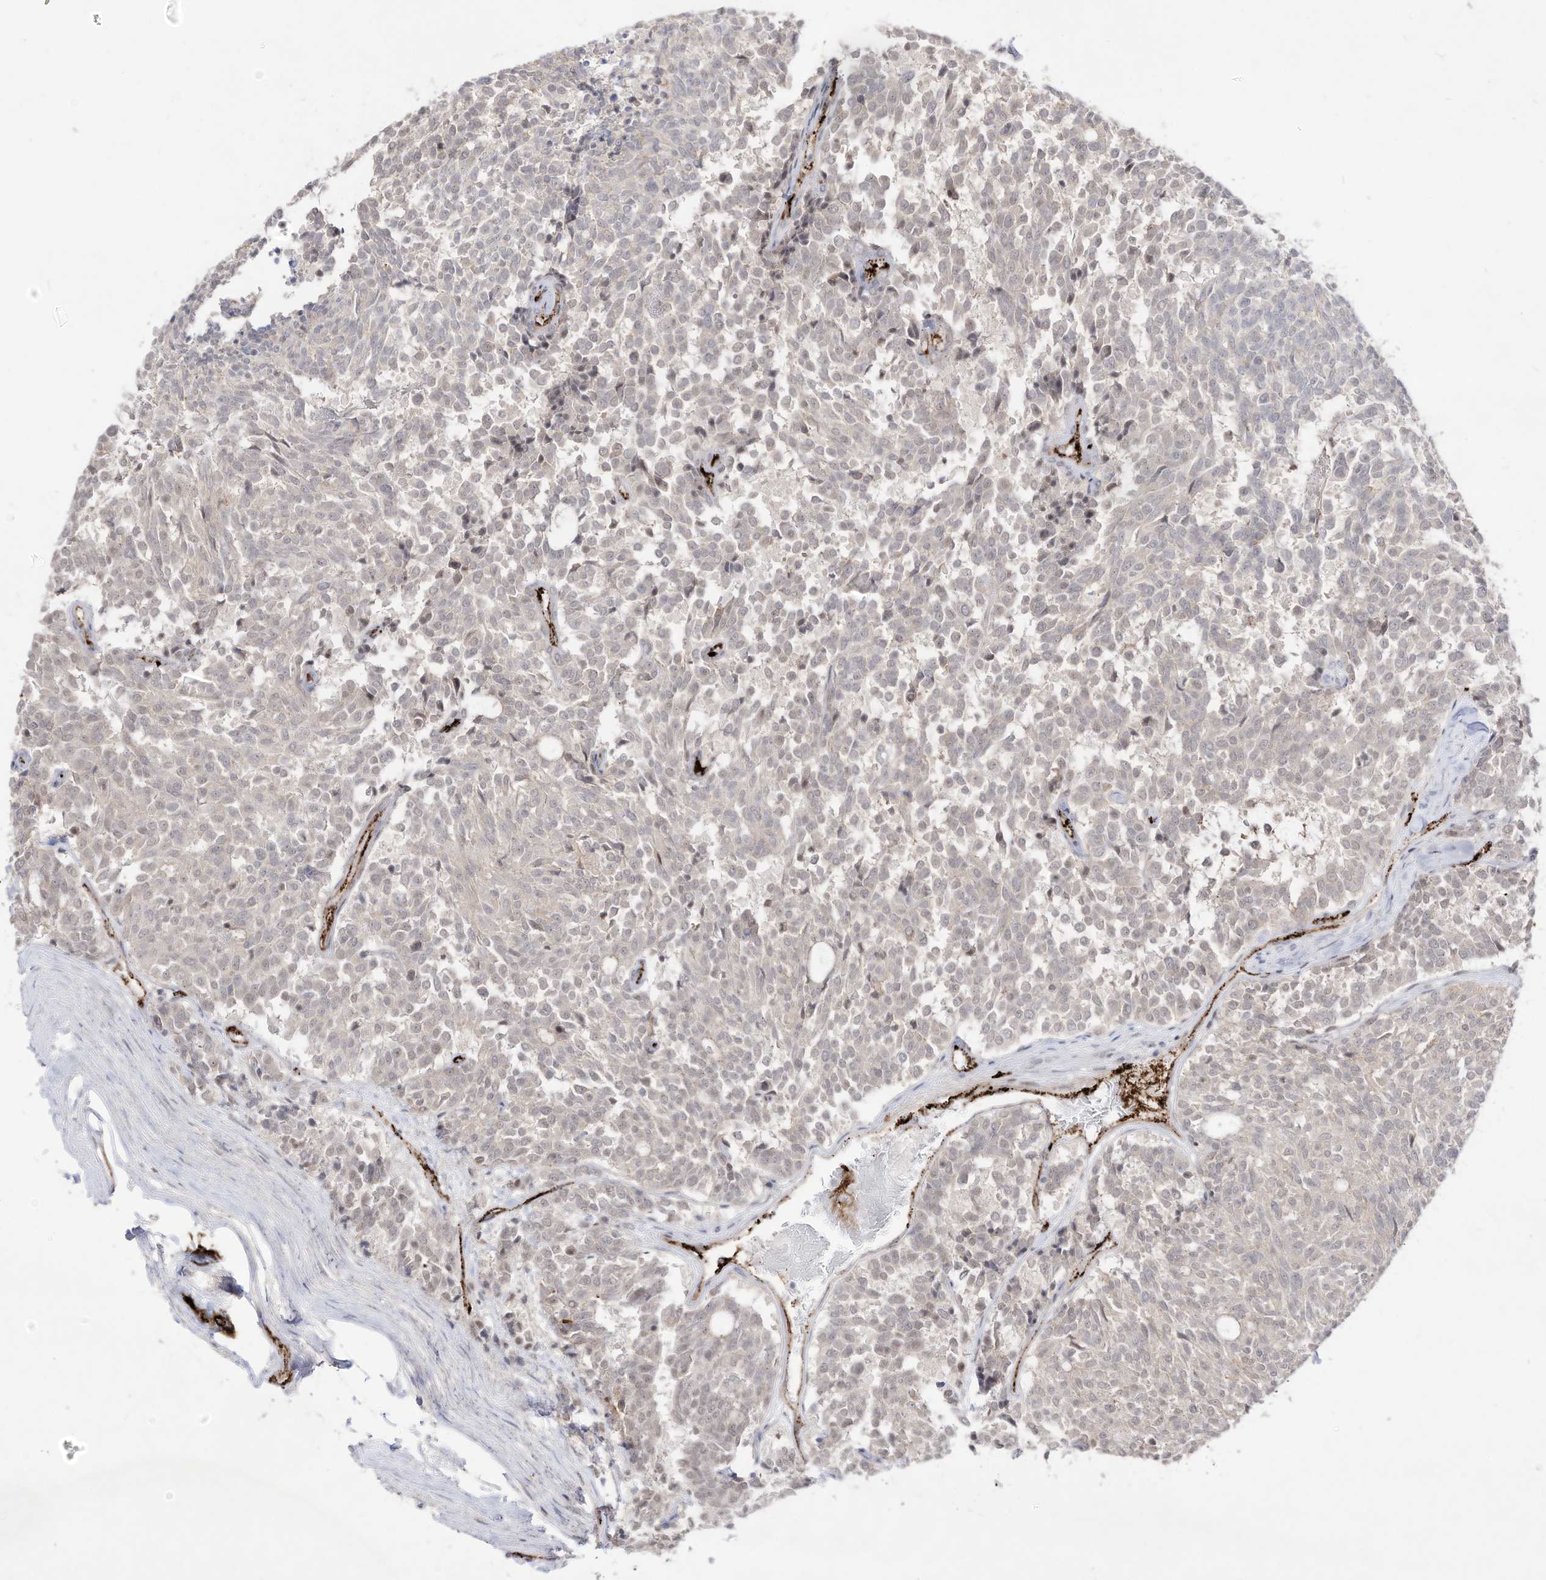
{"staining": {"intensity": "weak", "quantity": "<25%", "location": "cytoplasmic/membranous,nuclear"}, "tissue": "carcinoid", "cell_type": "Tumor cells", "image_type": "cancer", "snomed": [{"axis": "morphology", "description": "Carcinoid, malignant, NOS"}, {"axis": "topography", "description": "Pancreas"}], "caption": "There is no significant expression in tumor cells of carcinoid. (Immunohistochemistry, brightfield microscopy, high magnification).", "gene": "ZGRF1", "patient": {"sex": "female", "age": 54}}